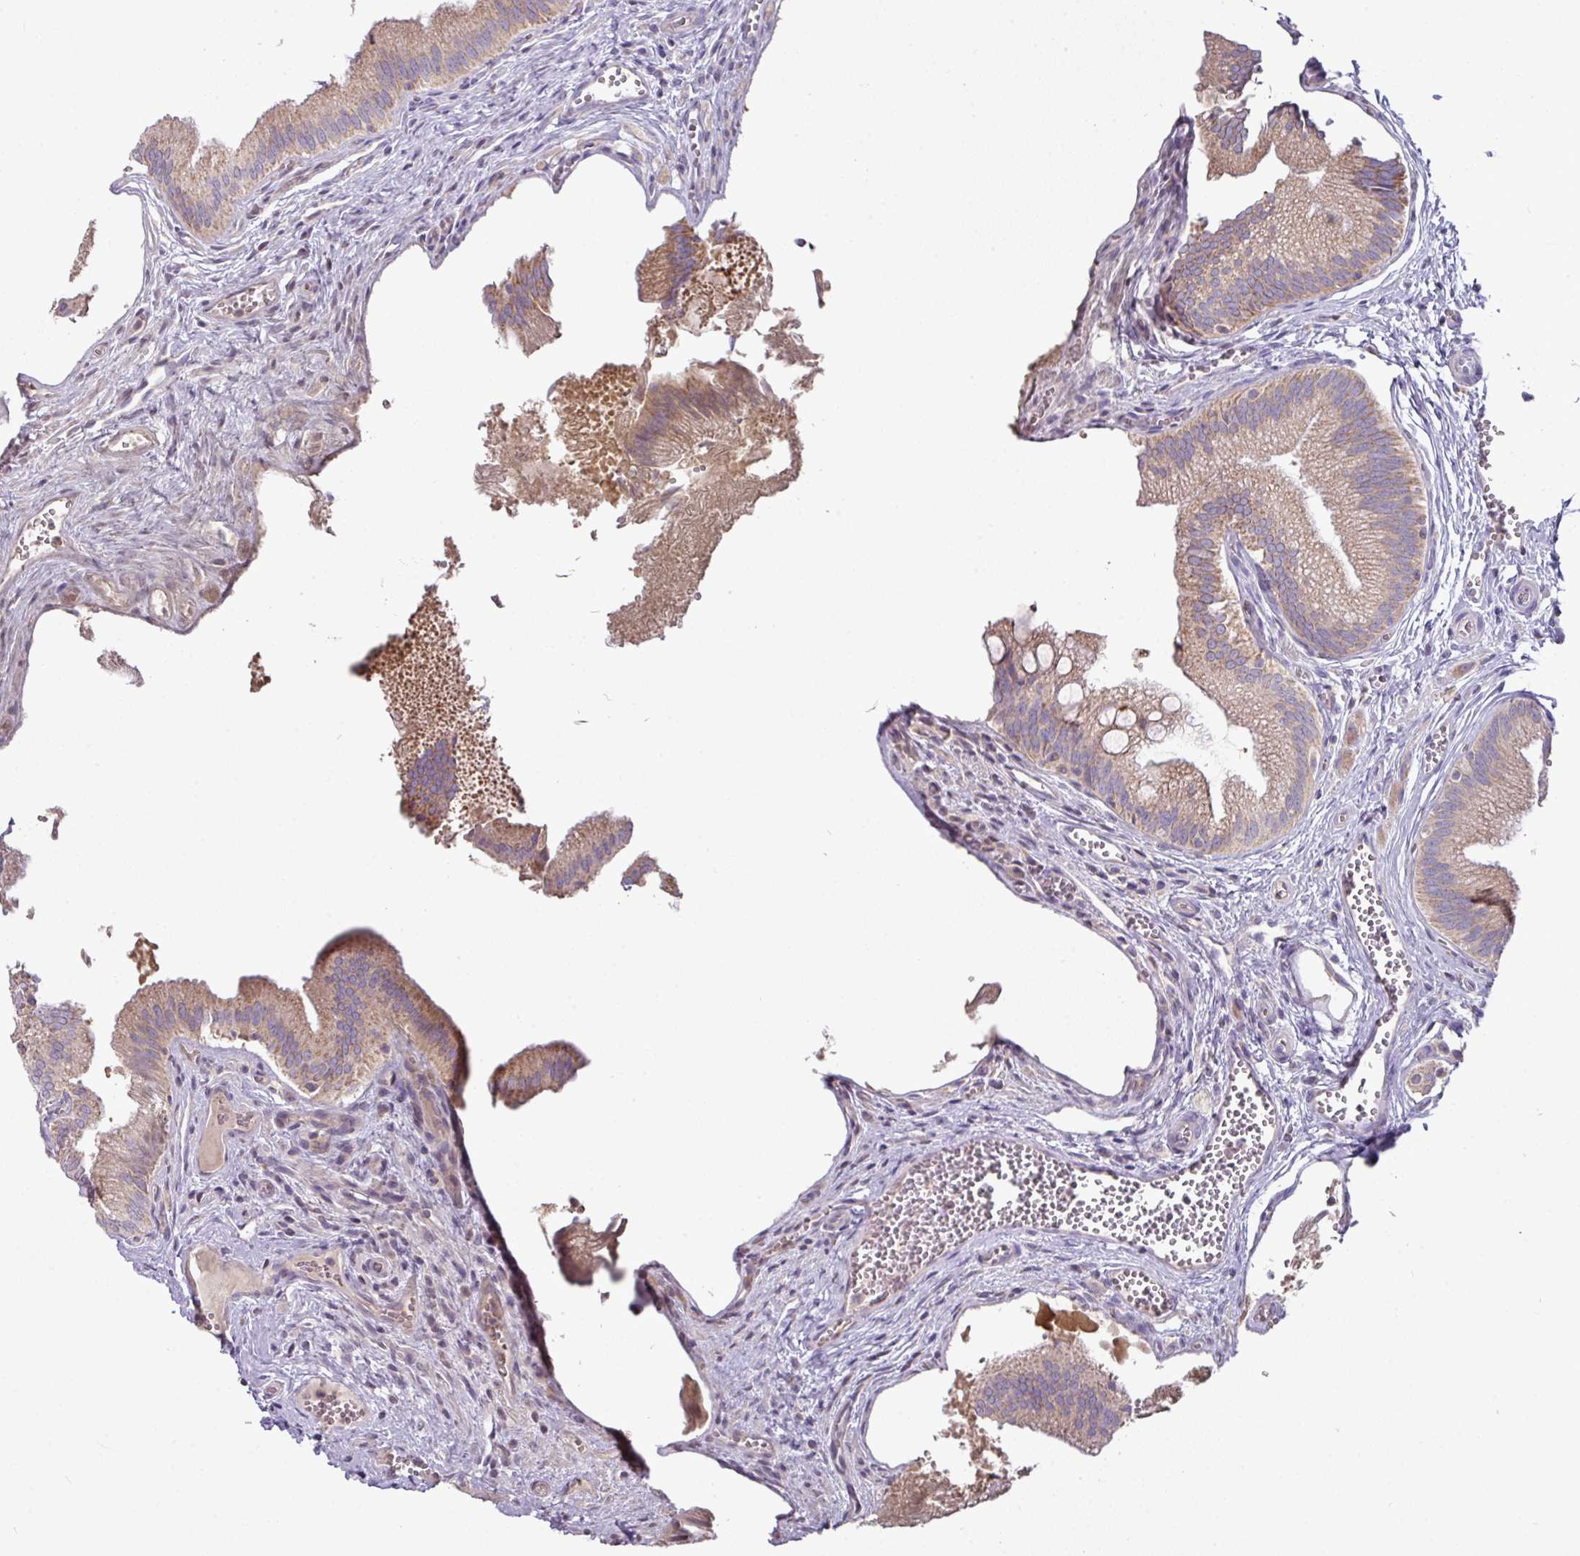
{"staining": {"intensity": "moderate", "quantity": ">75%", "location": "cytoplasmic/membranous"}, "tissue": "gallbladder", "cell_type": "Glandular cells", "image_type": "normal", "snomed": [{"axis": "morphology", "description": "Normal tissue, NOS"}, {"axis": "topography", "description": "Gallbladder"}], "caption": "High-power microscopy captured an immunohistochemistry (IHC) micrograph of normal gallbladder, revealing moderate cytoplasmic/membranous expression in about >75% of glandular cells. (IHC, brightfield microscopy, high magnification).", "gene": "TRAPPC1", "patient": {"sex": "male", "age": 17}}